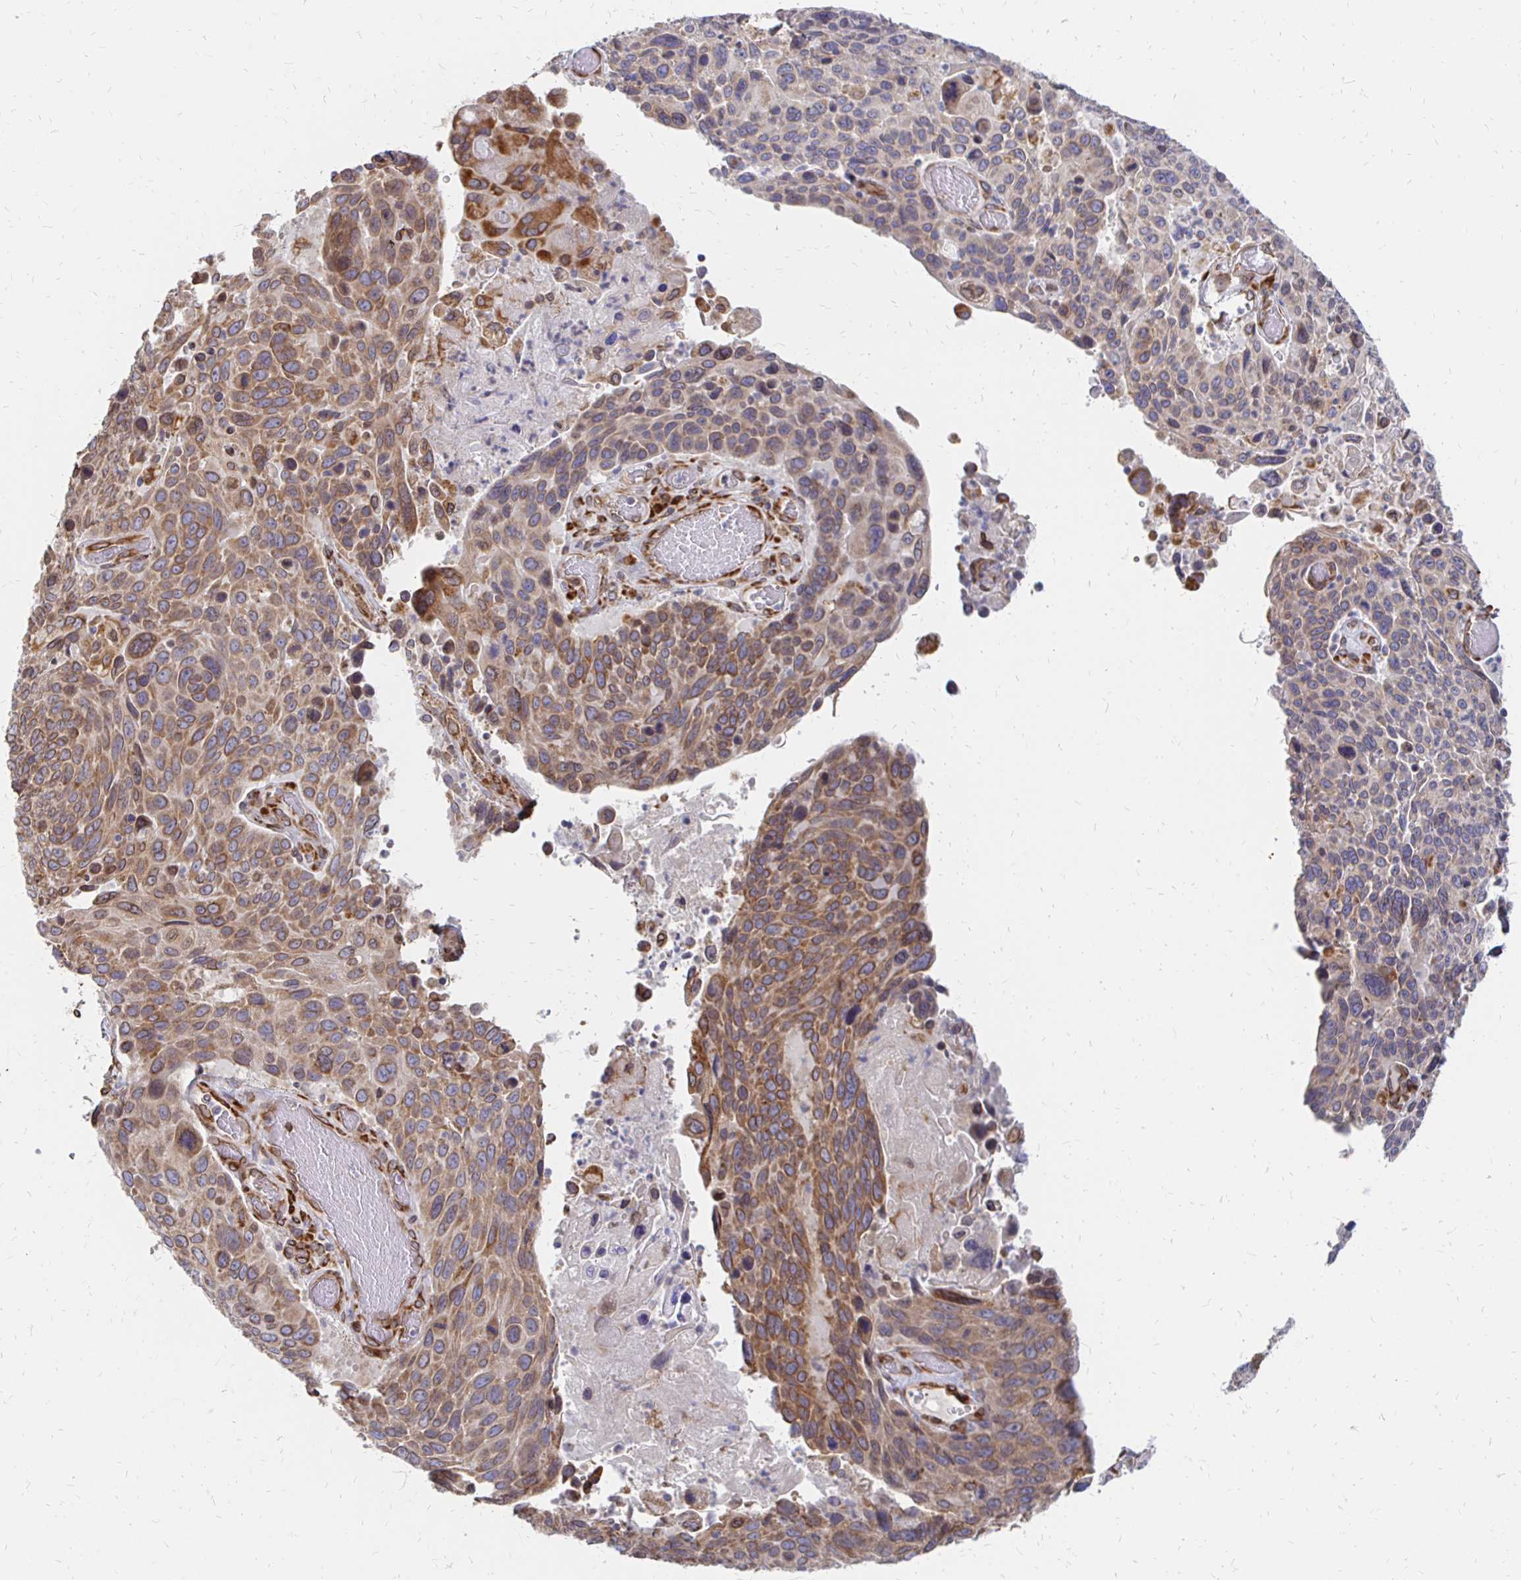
{"staining": {"intensity": "moderate", "quantity": ">75%", "location": "cytoplasmic/membranous,nuclear"}, "tissue": "lung cancer", "cell_type": "Tumor cells", "image_type": "cancer", "snomed": [{"axis": "morphology", "description": "Squamous cell carcinoma, NOS"}, {"axis": "topography", "description": "Lung"}], "caption": "An image showing moderate cytoplasmic/membranous and nuclear staining in about >75% of tumor cells in squamous cell carcinoma (lung), as visualized by brown immunohistochemical staining.", "gene": "PELI3", "patient": {"sex": "male", "age": 68}}